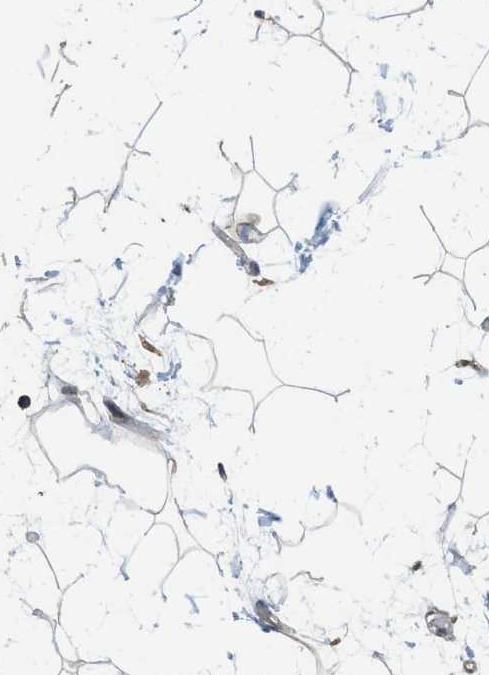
{"staining": {"intensity": "weak", "quantity": "25%-75%", "location": "cytoplasmic/membranous"}, "tissue": "adipose tissue", "cell_type": "Adipocytes", "image_type": "normal", "snomed": [{"axis": "morphology", "description": "Normal tissue, NOS"}, {"axis": "topography", "description": "Soft tissue"}], "caption": "Weak cytoplasmic/membranous protein positivity is appreciated in approximately 25%-75% of adipocytes in adipose tissue.", "gene": "NAT1", "patient": {"sex": "male", "age": 72}}